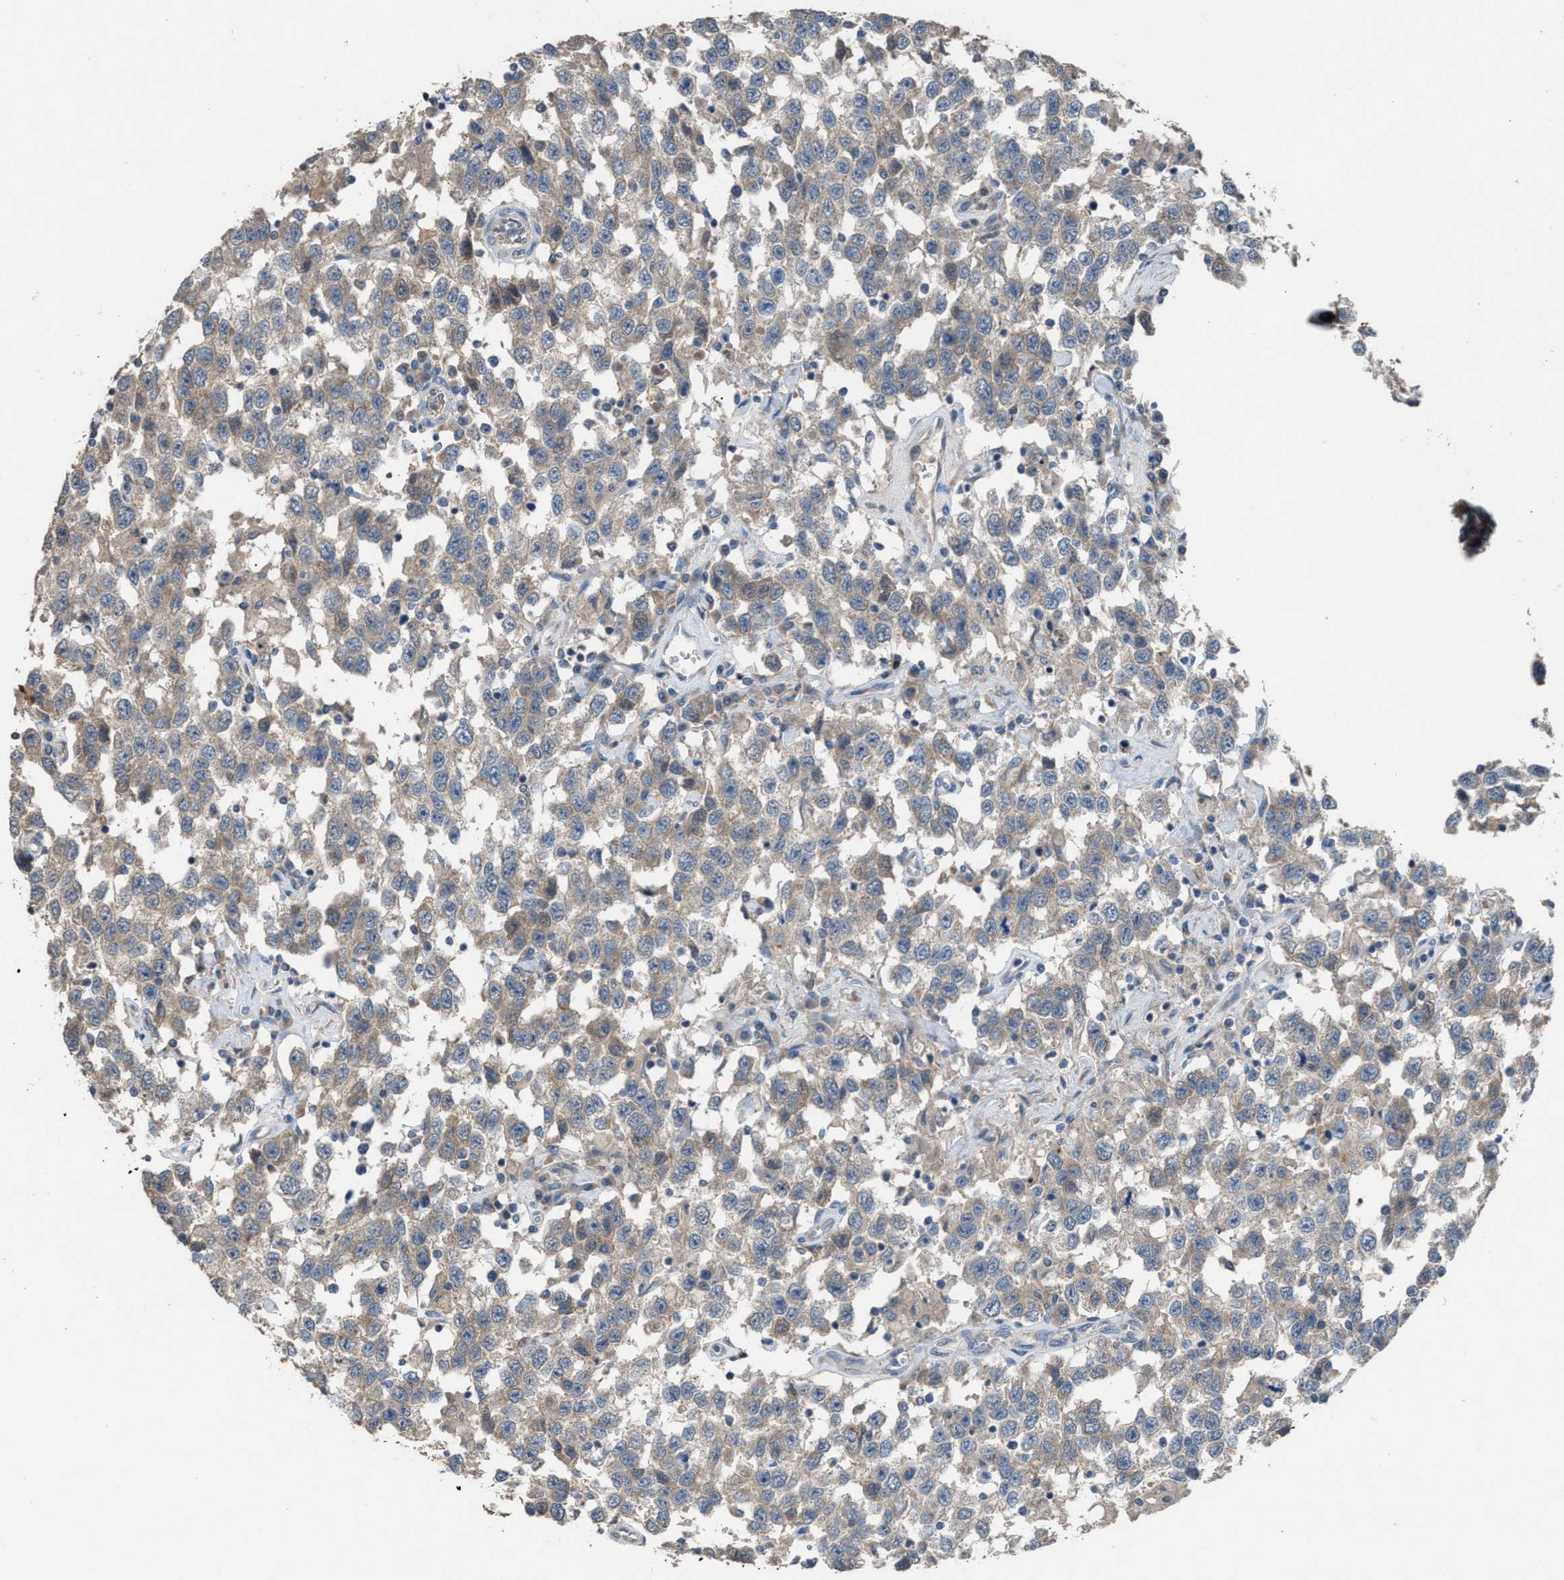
{"staining": {"intensity": "weak", "quantity": ">75%", "location": "cytoplasmic/membranous"}, "tissue": "testis cancer", "cell_type": "Tumor cells", "image_type": "cancer", "snomed": [{"axis": "morphology", "description": "Seminoma, NOS"}, {"axis": "topography", "description": "Testis"}], "caption": "Human testis cancer stained for a protein (brown) reveals weak cytoplasmic/membranous positive expression in about >75% of tumor cells.", "gene": "TPK1", "patient": {"sex": "male", "age": 41}}